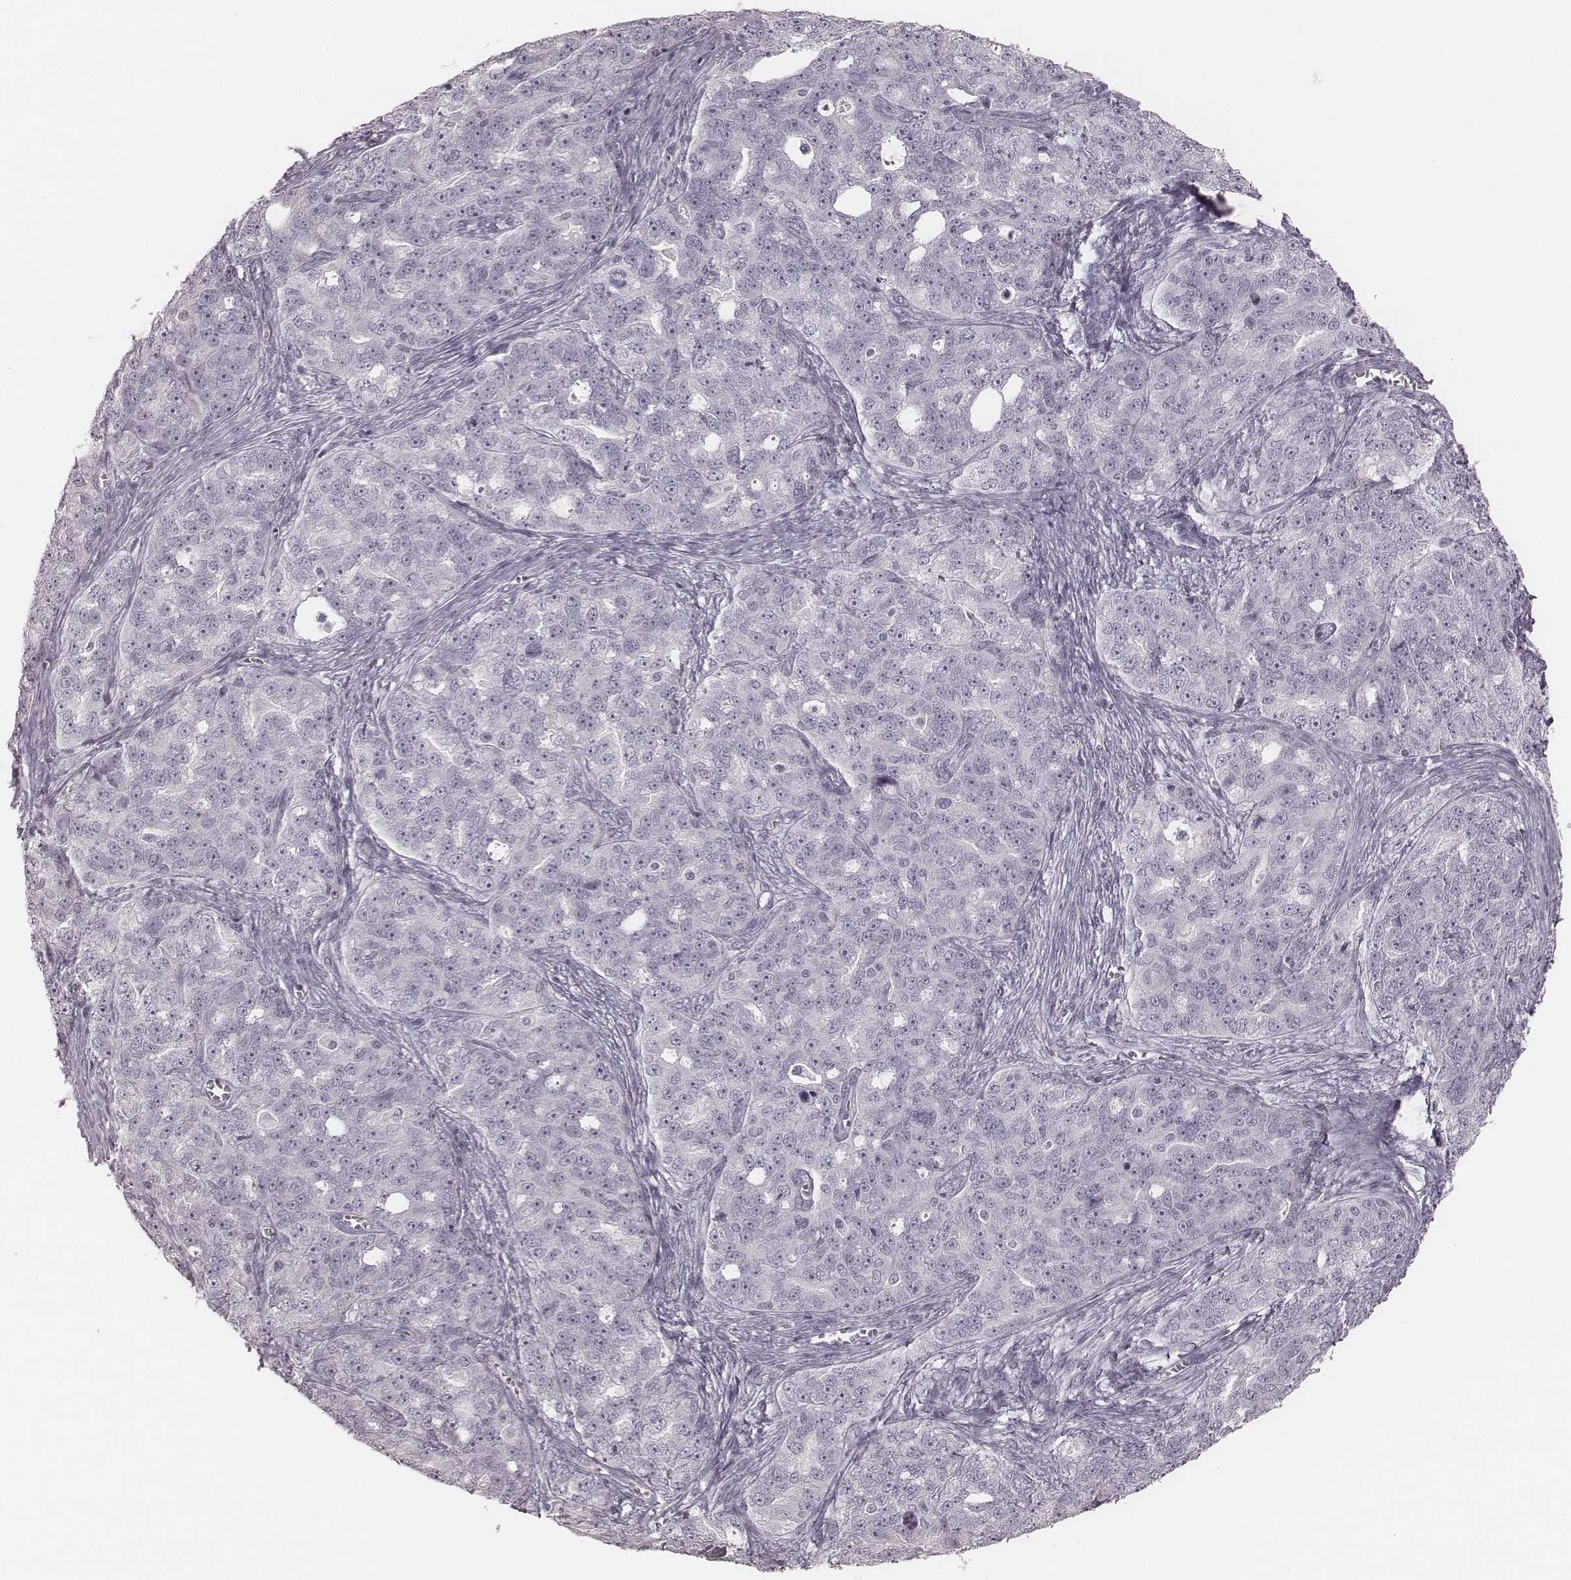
{"staining": {"intensity": "negative", "quantity": "none", "location": "none"}, "tissue": "ovarian cancer", "cell_type": "Tumor cells", "image_type": "cancer", "snomed": [{"axis": "morphology", "description": "Cystadenocarcinoma, serous, NOS"}, {"axis": "topography", "description": "Ovary"}], "caption": "An image of human ovarian serous cystadenocarcinoma is negative for staining in tumor cells.", "gene": "SMIM24", "patient": {"sex": "female", "age": 51}}